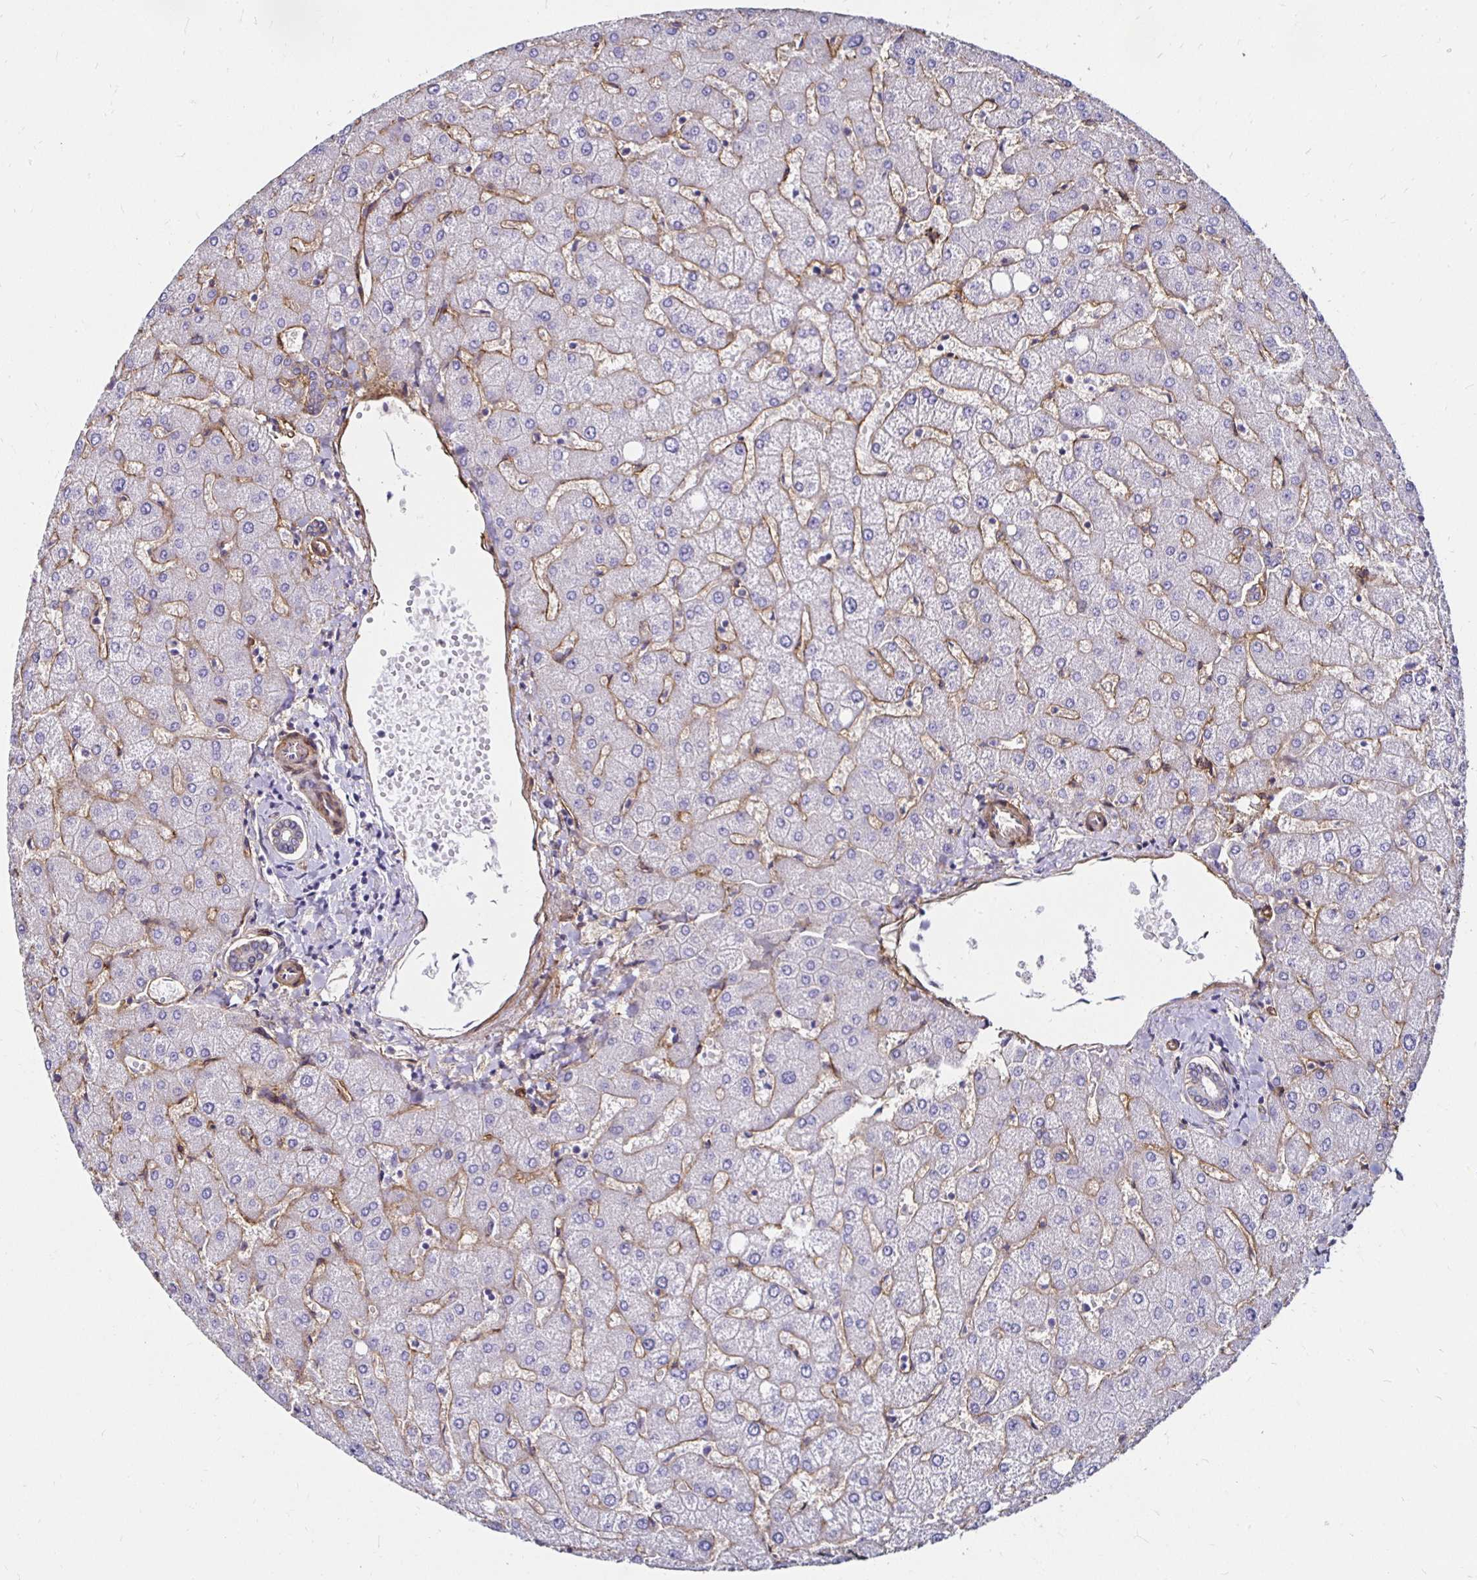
{"staining": {"intensity": "negative", "quantity": "none", "location": "none"}, "tissue": "liver", "cell_type": "Cholangiocytes", "image_type": "normal", "snomed": [{"axis": "morphology", "description": "Normal tissue, NOS"}, {"axis": "topography", "description": "Liver"}], "caption": "DAB (3,3'-diaminobenzidine) immunohistochemical staining of unremarkable human liver displays no significant positivity in cholangiocytes.", "gene": "ITGB1", "patient": {"sex": "female", "age": 54}}